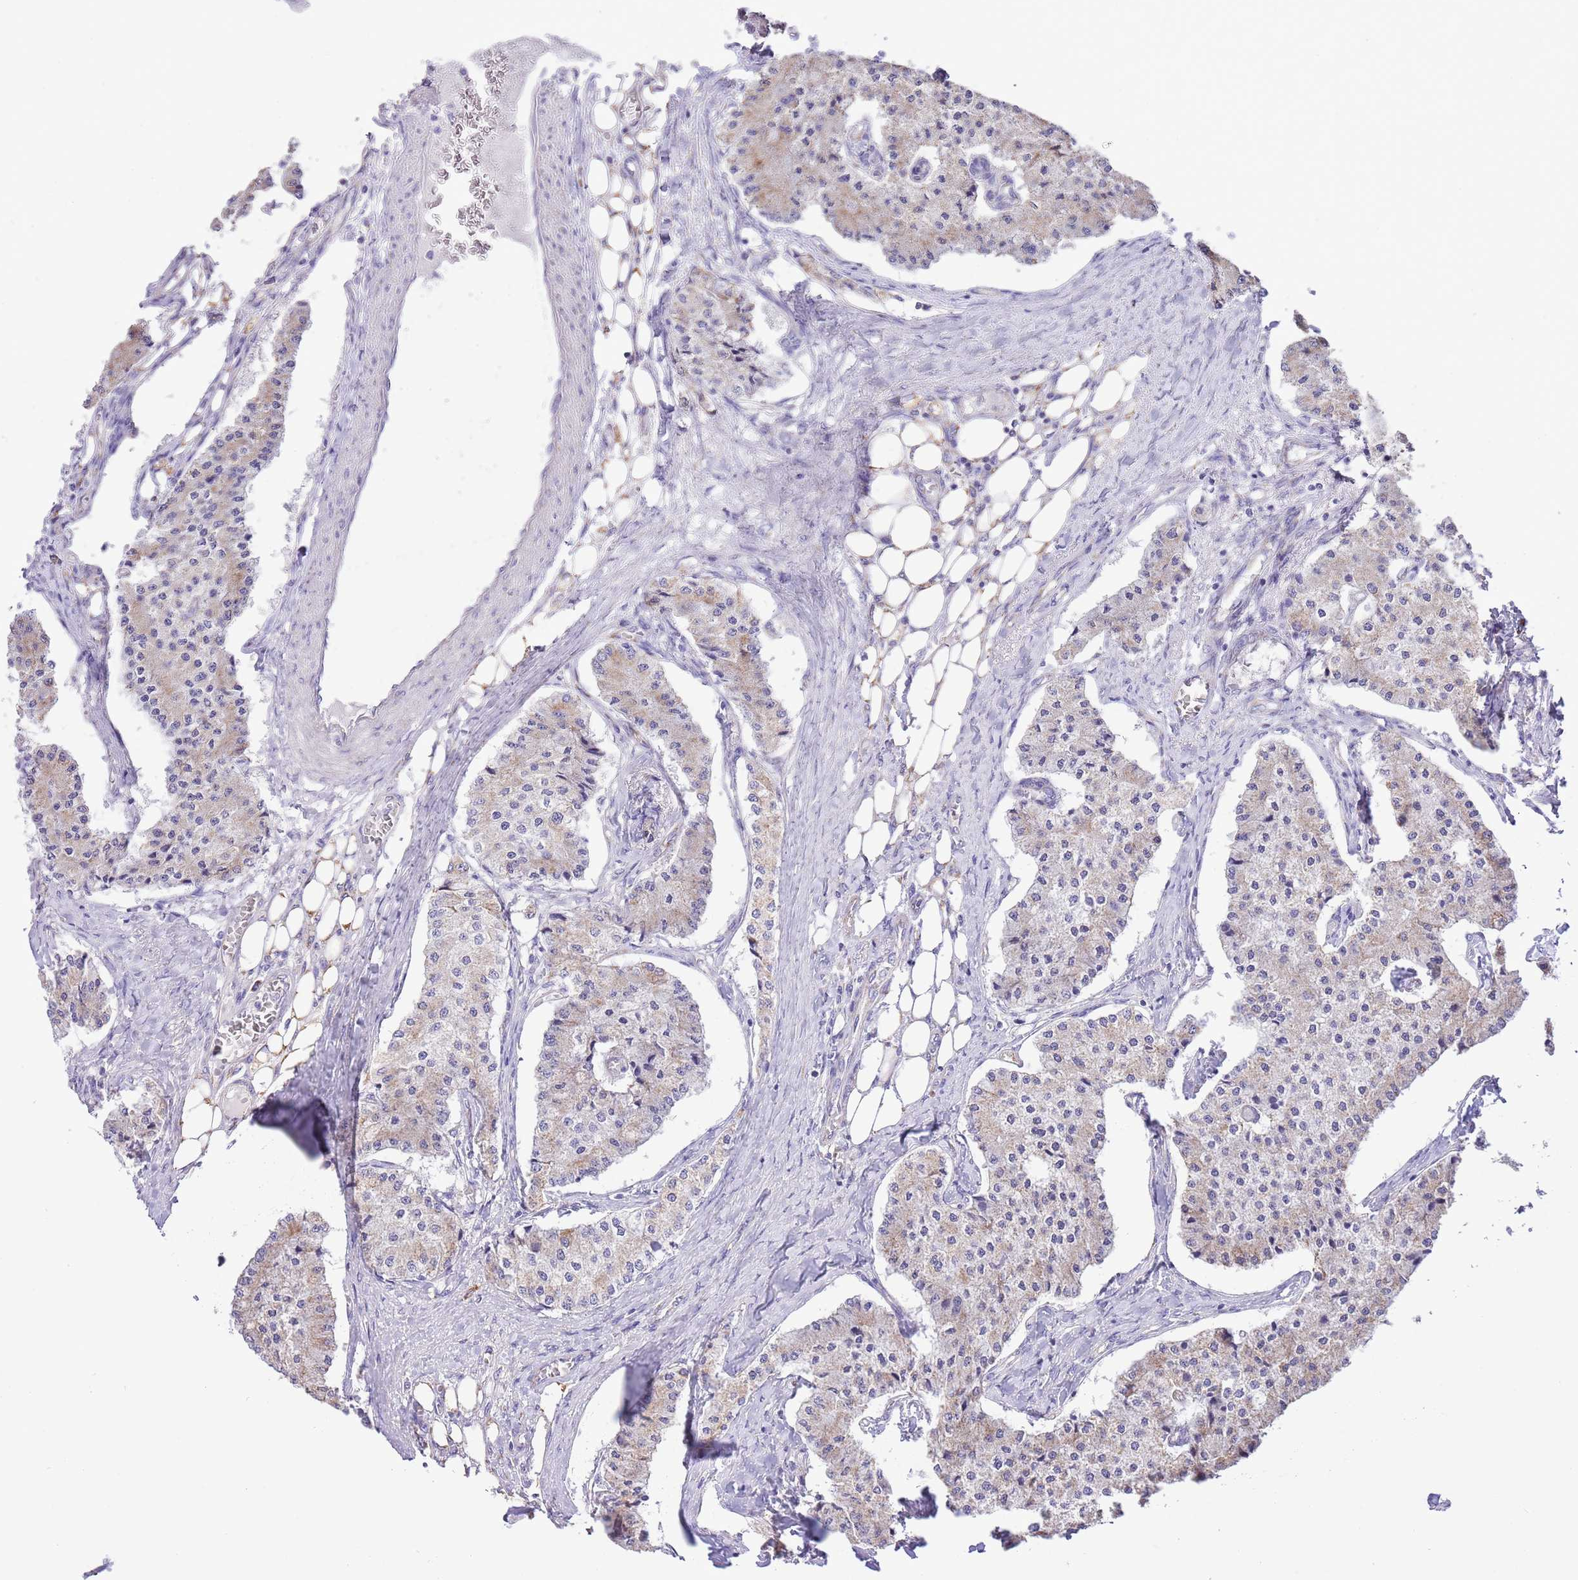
{"staining": {"intensity": "weak", "quantity": "25%-75%", "location": "cytoplasmic/membranous"}, "tissue": "carcinoid", "cell_type": "Tumor cells", "image_type": "cancer", "snomed": [{"axis": "morphology", "description": "Carcinoid, malignant, NOS"}, {"axis": "topography", "description": "Colon"}], "caption": "This histopathology image exhibits immunohistochemistry (IHC) staining of carcinoid (malignant), with low weak cytoplasmic/membranous positivity in about 25%-75% of tumor cells.", "gene": "SS18L2", "patient": {"sex": "female", "age": 52}}